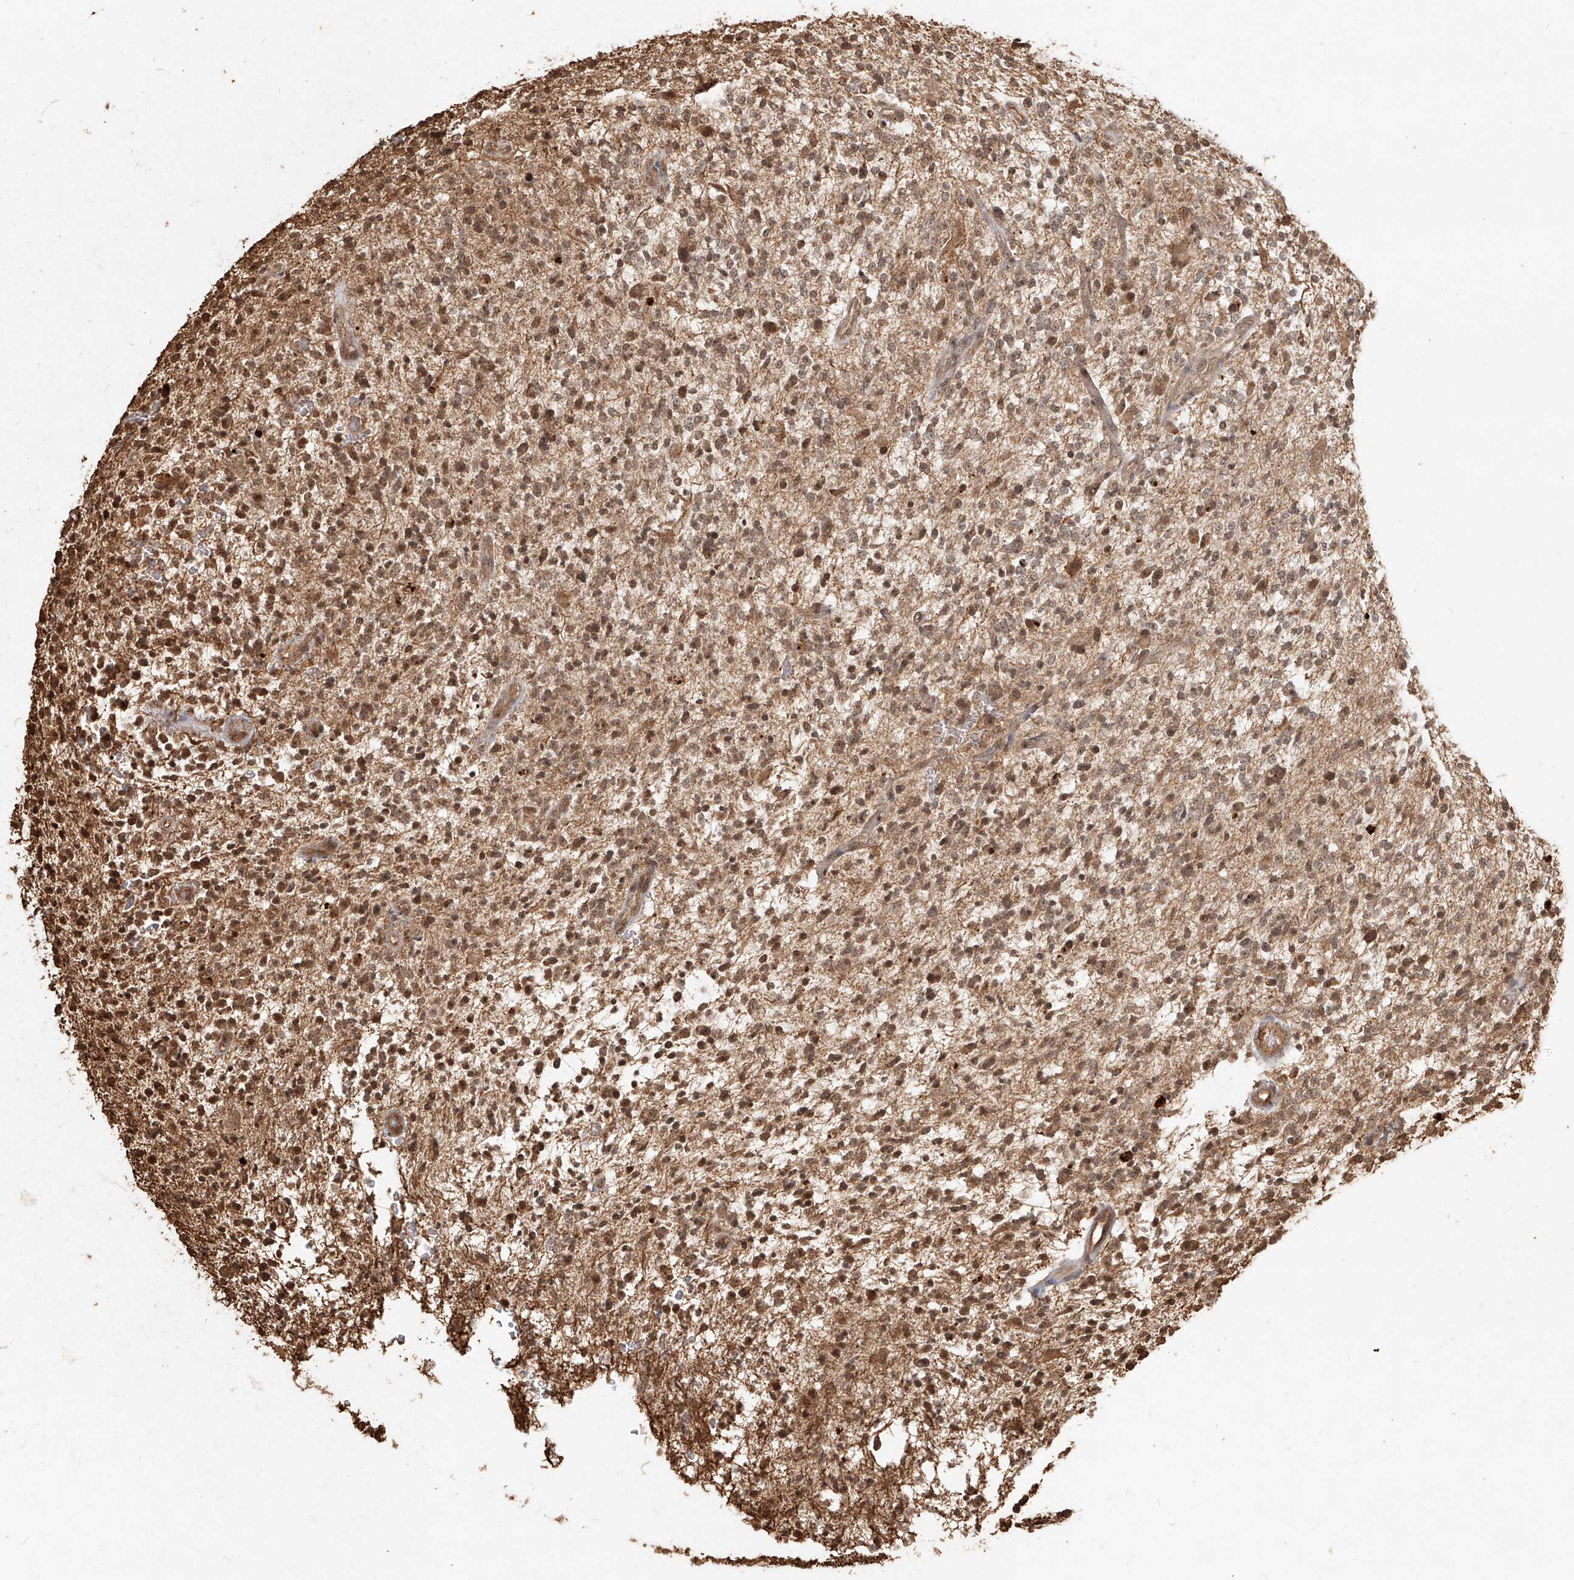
{"staining": {"intensity": "moderate", "quantity": ">75%", "location": "cytoplasmic/membranous,nuclear"}, "tissue": "glioma", "cell_type": "Tumor cells", "image_type": "cancer", "snomed": [{"axis": "morphology", "description": "Glioma, malignant, High grade"}, {"axis": "topography", "description": "Brain"}], "caption": "Immunohistochemical staining of glioma reveals moderate cytoplasmic/membranous and nuclear protein staining in approximately >75% of tumor cells.", "gene": "UBE2K", "patient": {"sex": "male", "age": 48}}